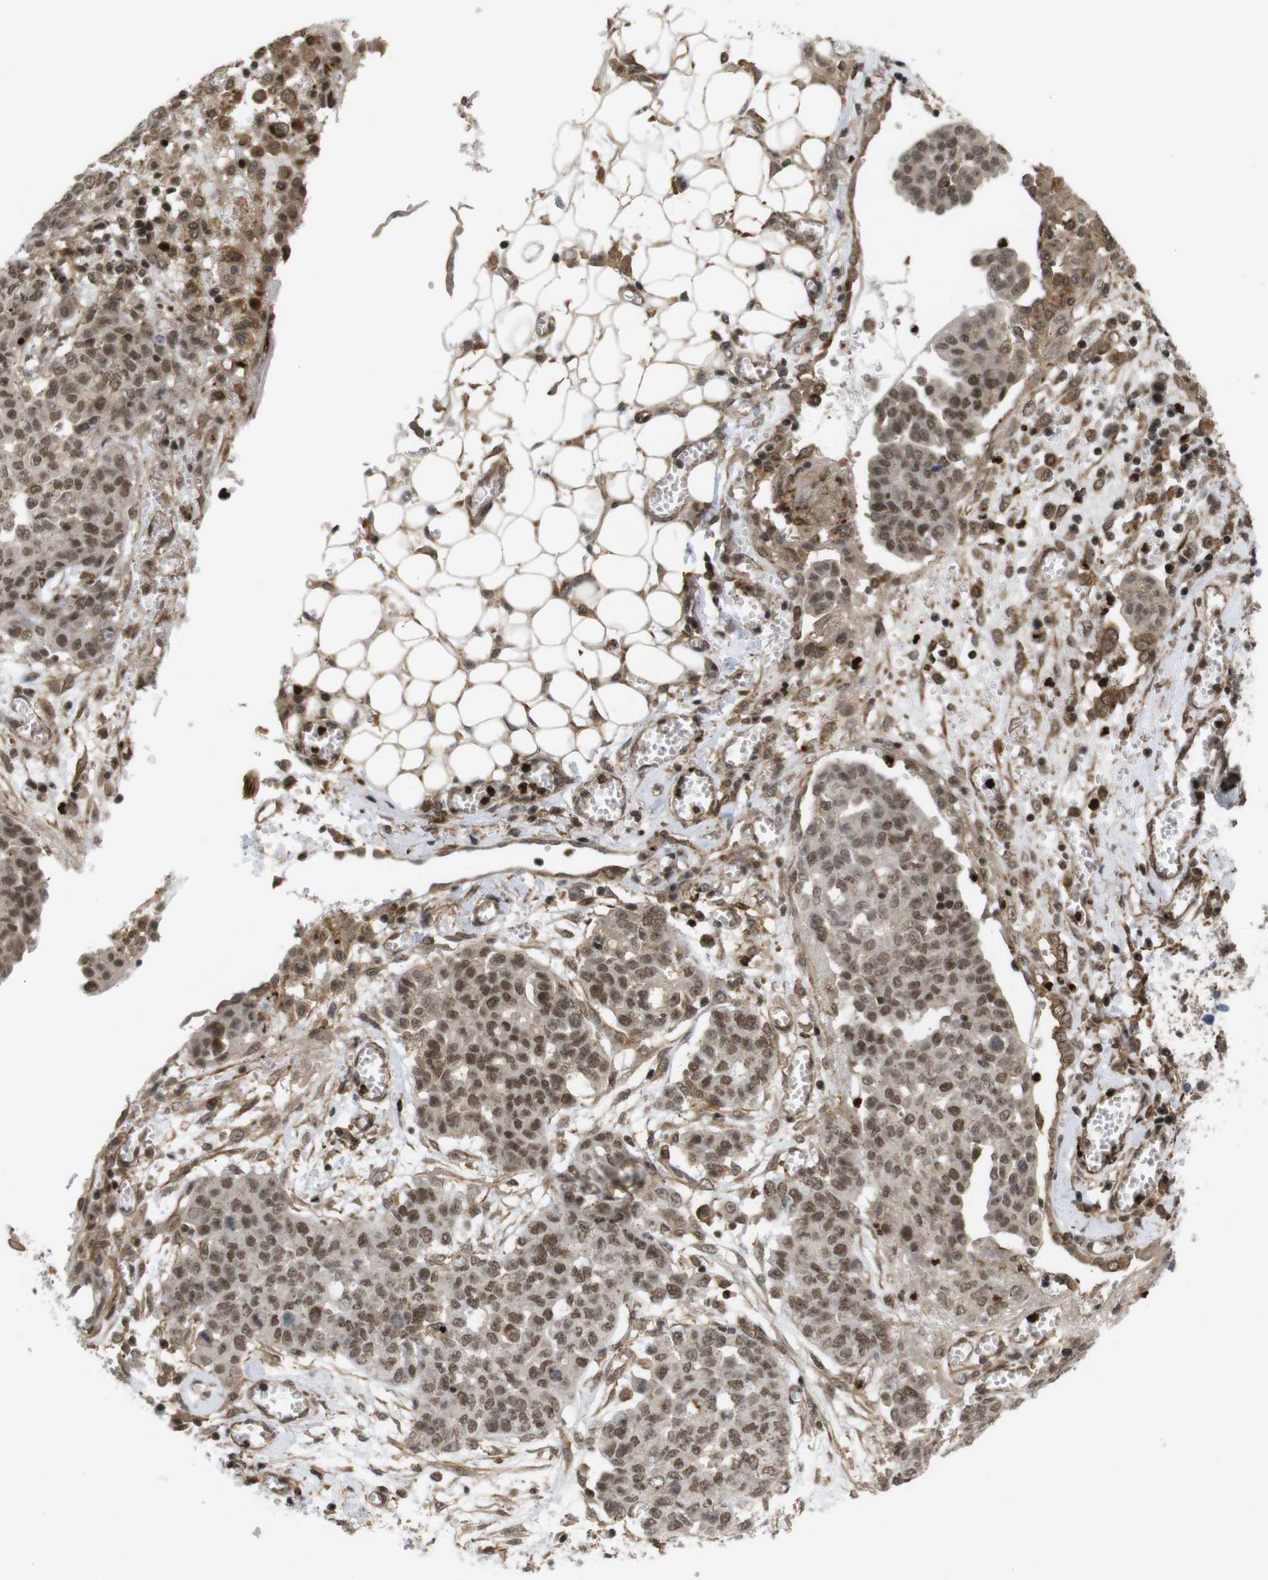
{"staining": {"intensity": "moderate", "quantity": ">75%", "location": "cytoplasmic/membranous,nuclear"}, "tissue": "ovarian cancer", "cell_type": "Tumor cells", "image_type": "cancer", "snomed": [{"axis": "morphology", "description": "Cystadenocarcinoma, serous, NOS"}, {"axis": "topography", "description": "Soft tissue"}, {"axis": "topography", "description": "Ovary"}], "caption": "Moderate cytoplasmic/membranous and nuclear positivity for a protein is seen in about >75% of tumor cells of ovarian cancer using IHC.", "gene": "SP2", "patient": {"sex": "female", "age": 57}}